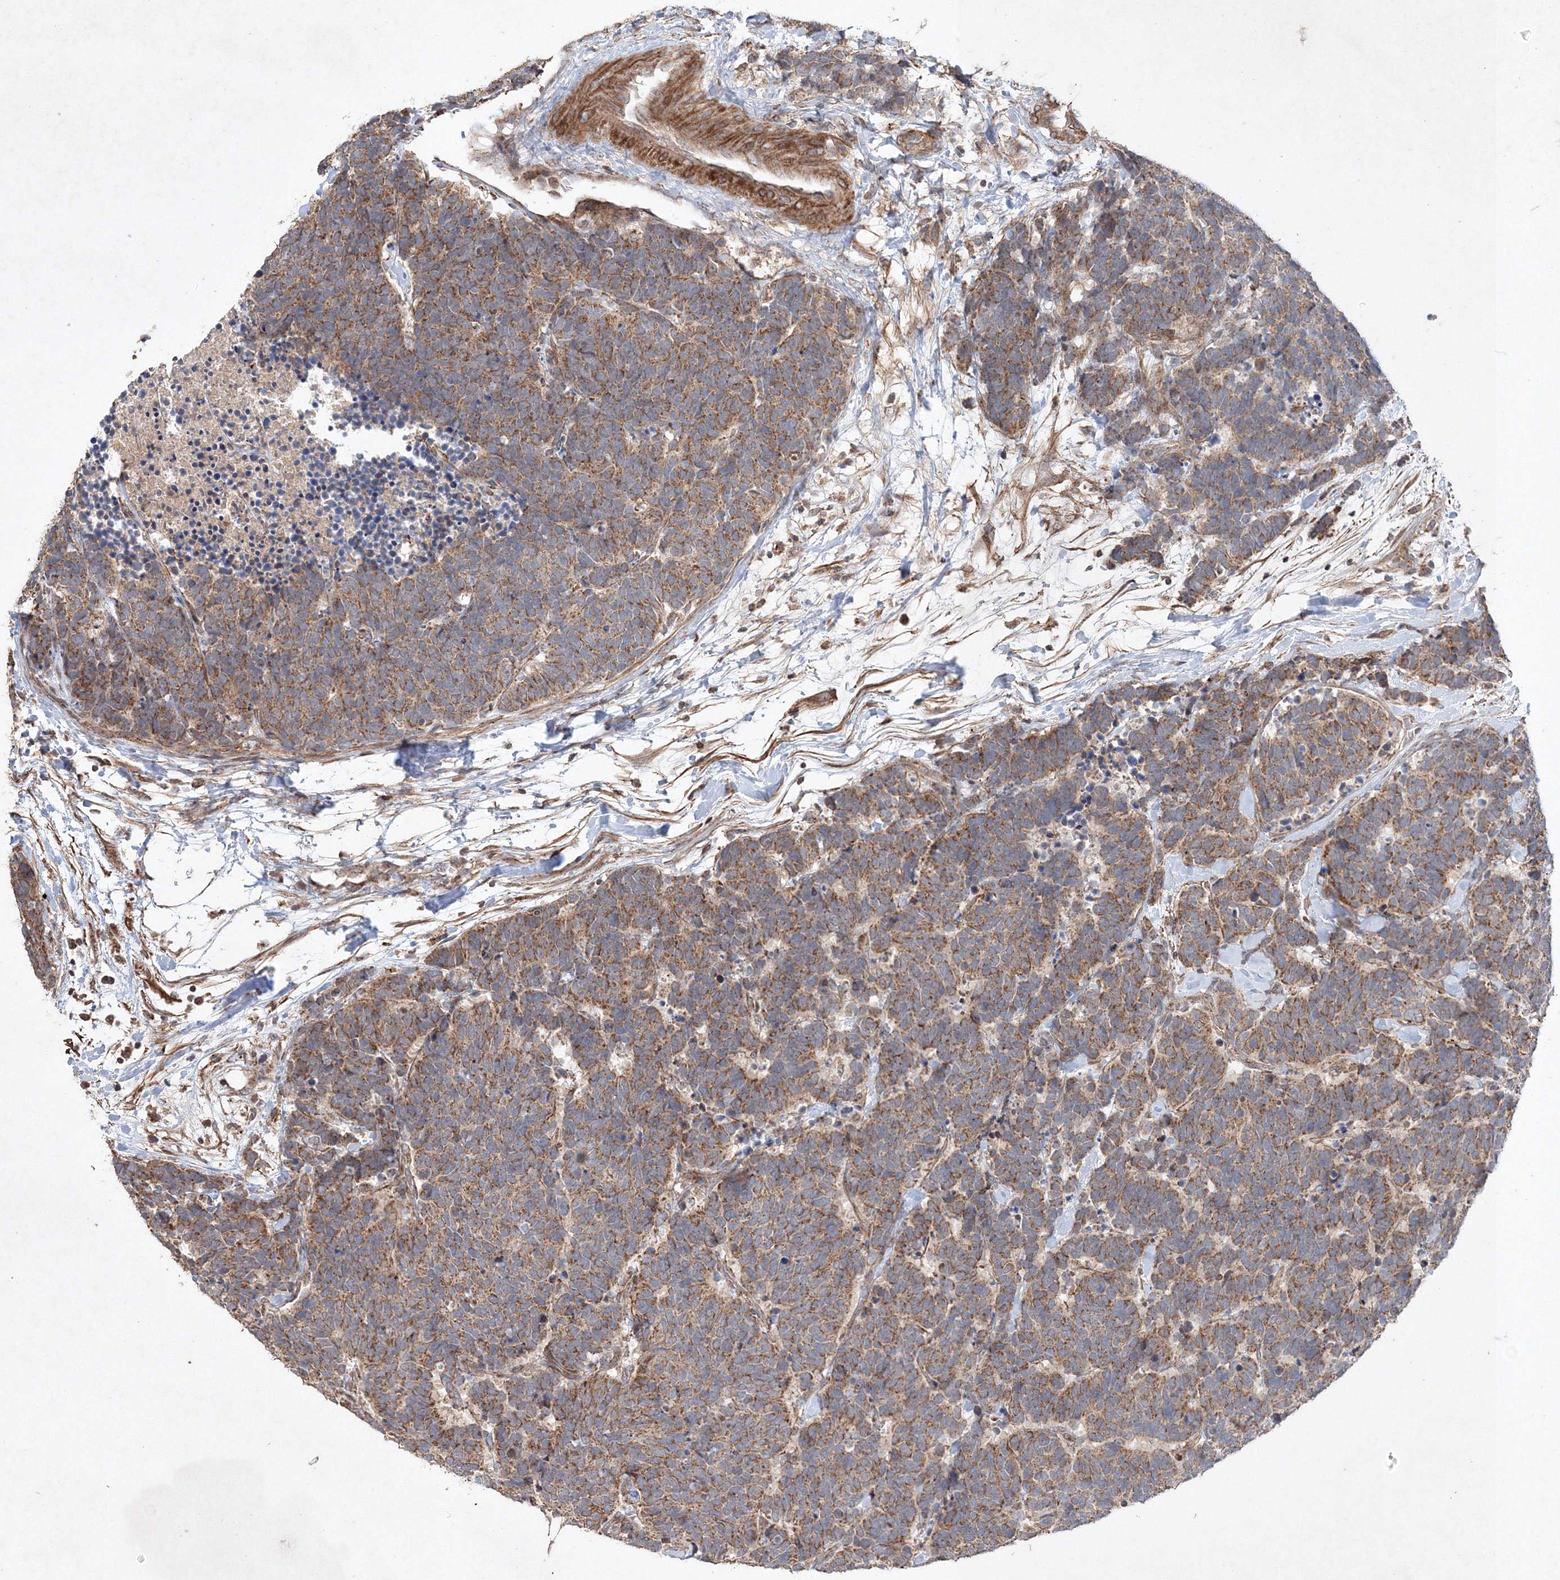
{"staining": {"intensity": "moderate", "quantity": ">75%", "location": "cytoplasmic/membranous"}, "tissue": "carcinoid", "cell_type": "Tumor cells", "image_type": "cancer", "snomed": [{"axis": "morphology", "description": "Carcinoma, NOS"}, {"axis": "morphology", "description": "Carcinoid, malignant, NOS"}, {"axis": "topography", "description": "Urinary bladder"}], "caption": "Immunohistochemical staining of carcinoid reveals moderate cytoplasmic/membranous protein positivity in about >75% of tumor cells.", "gene": "NOA1", "patient": {"sex": "male", "age": 57}}